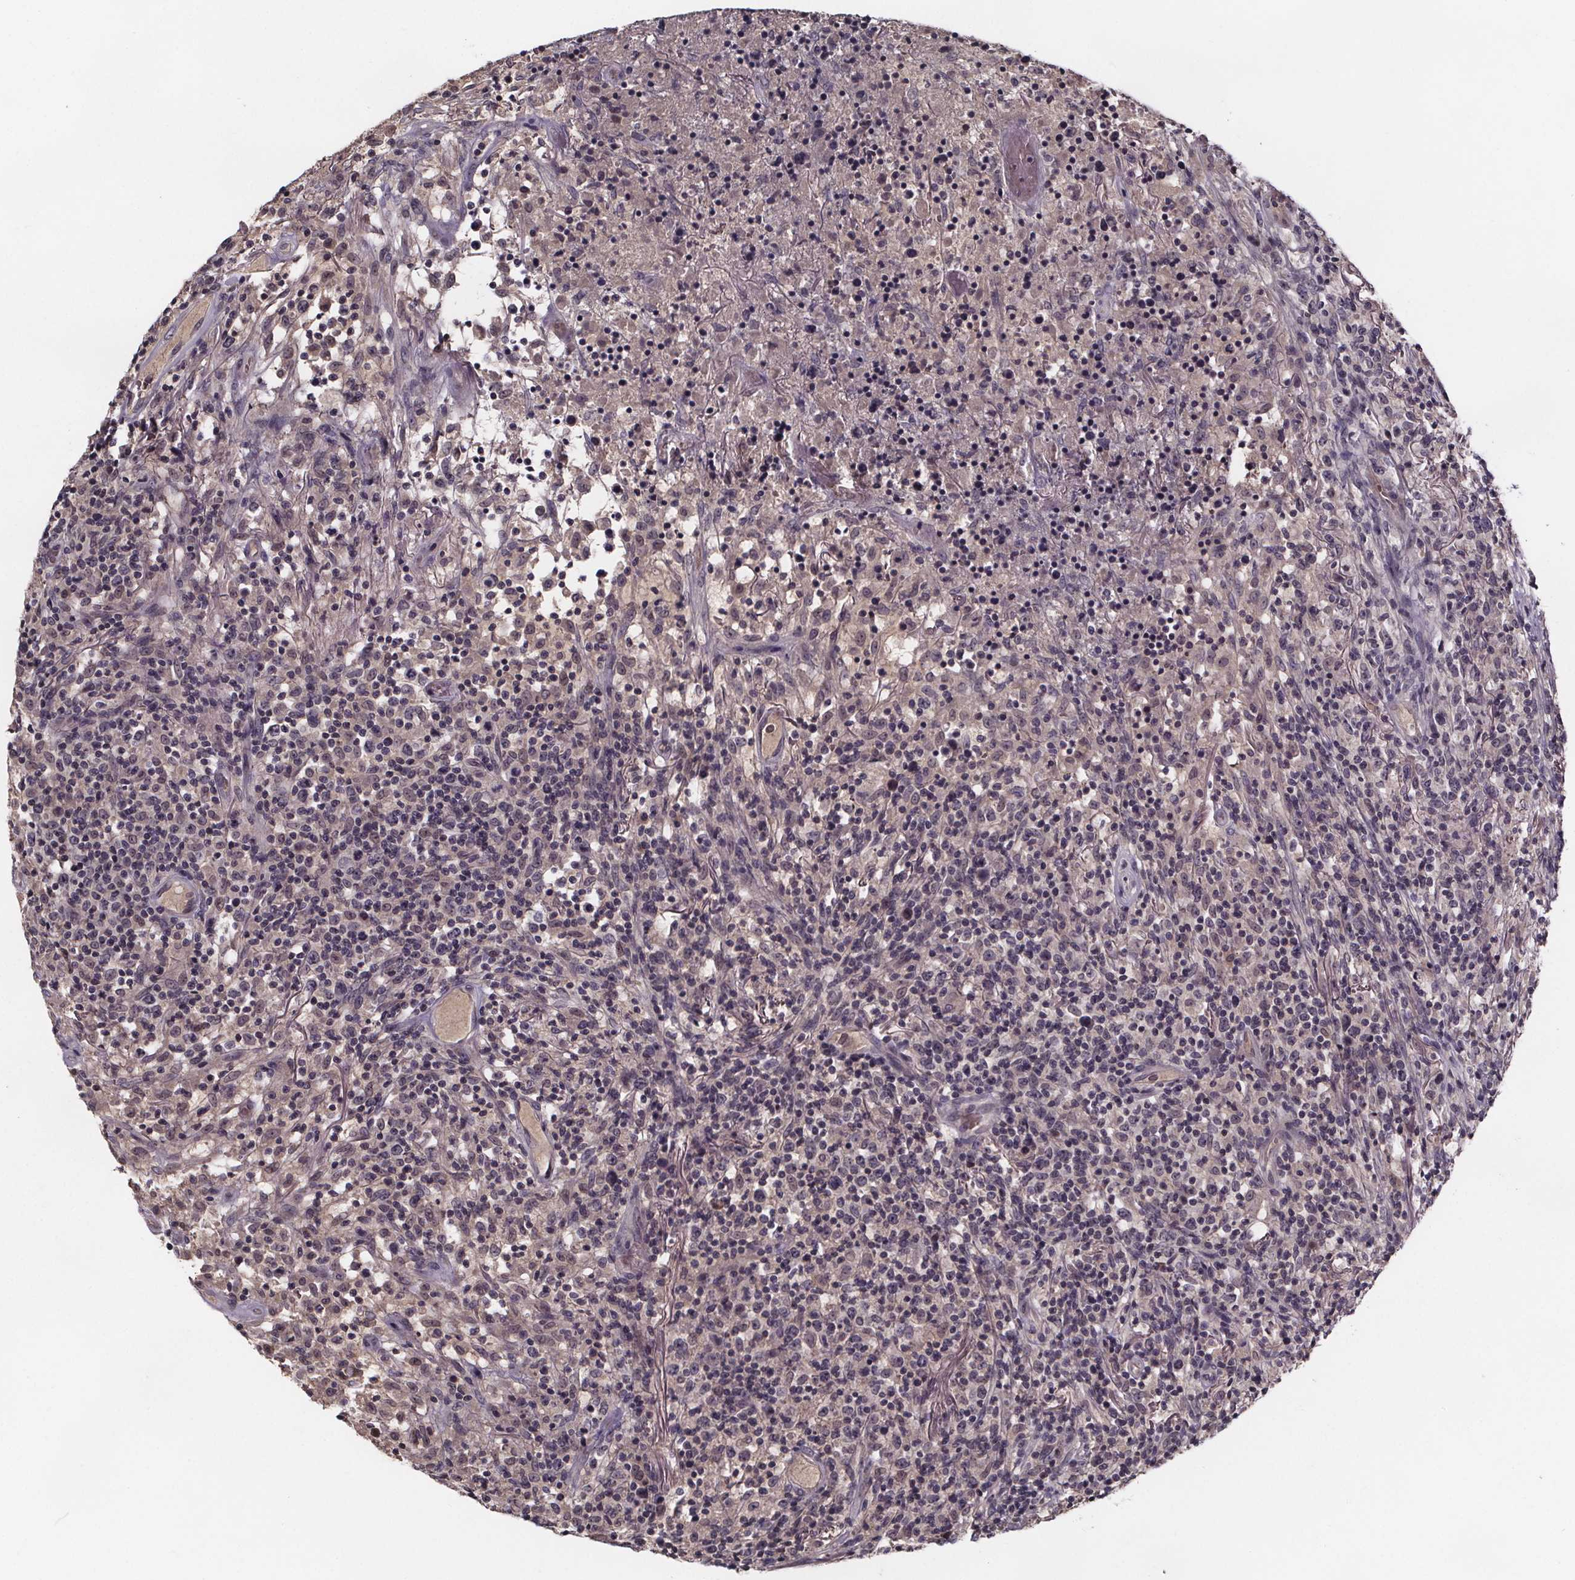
{"staining": {"intensity": "negative", "quantity": "none", "location": "none"}, "tissue": "lymphoma", "cell_type": "Tumor cells", "image_type": "cancer", "snomed": [{"axis": "morphology", "description": "Malignant lymphoma, non-Hodgkin's type, High grade"}, {"axis": "topography", "description": "Lung"}], "caption": "This is an immunohistochemistry (IHC) histopathology image of lymphoma. There is no positivity in tumor cells.", "gene": "SMIM1", "patient": {"sex": "male", "age": 79}}